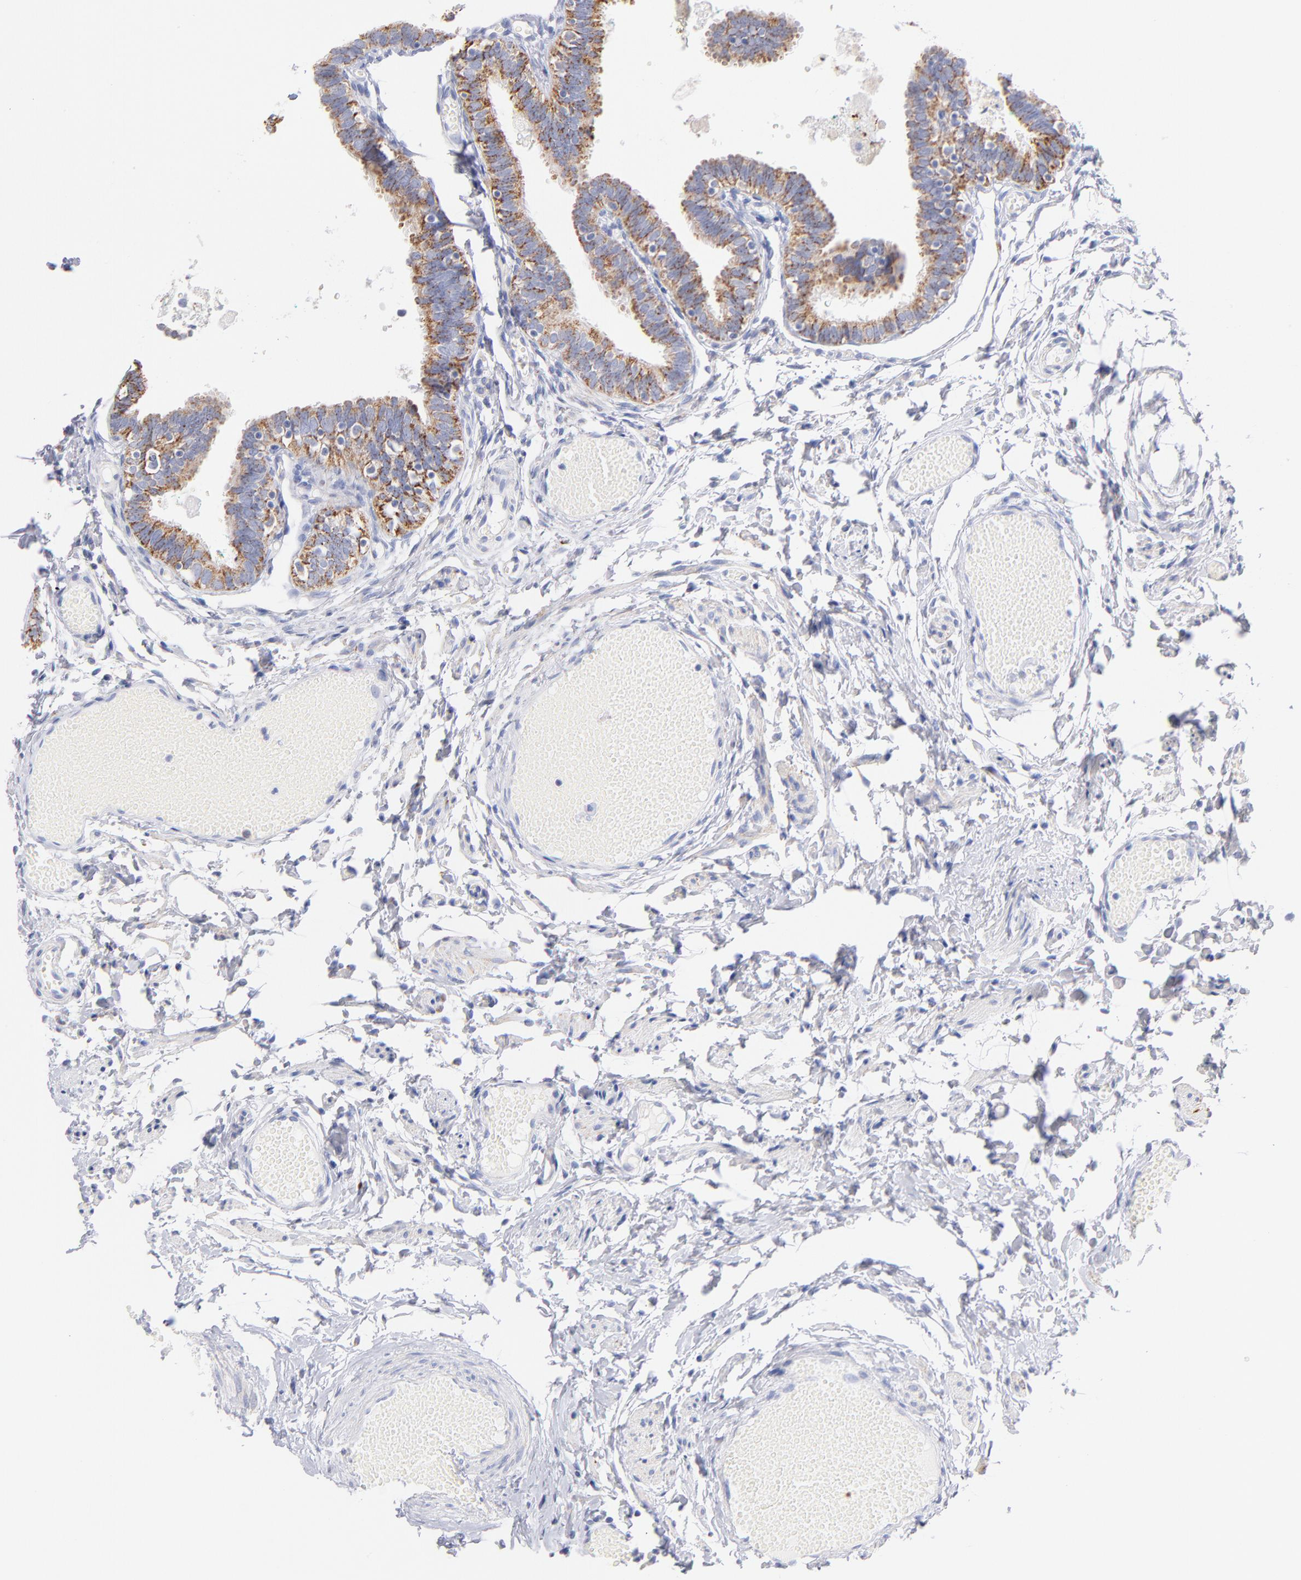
{"staining": {"intensity": "strong", "quantity": ">75%", "location": "cytoplasmic/membranous"}, "tissue": "fallopian tube", "cell_type": "Glandular cells", "image_type": "normal", "snomed": [{"axis": "morphology", "description": "Normal tissue, NOS"}, {"axis": "topography", "description": "Fallopian tube"}], "caption": "Immunohistochemical staining of unremarkable human fallopian tube exhibits >75% levels of strong cytoplasmic/membranous protein expression in about >75% of glandular cells. Immunohistochemistry stains the protein in brown and the nuclei are stained blue.", "gene": "AIFM1", "patient": {"sex": "female", "age": 46}}